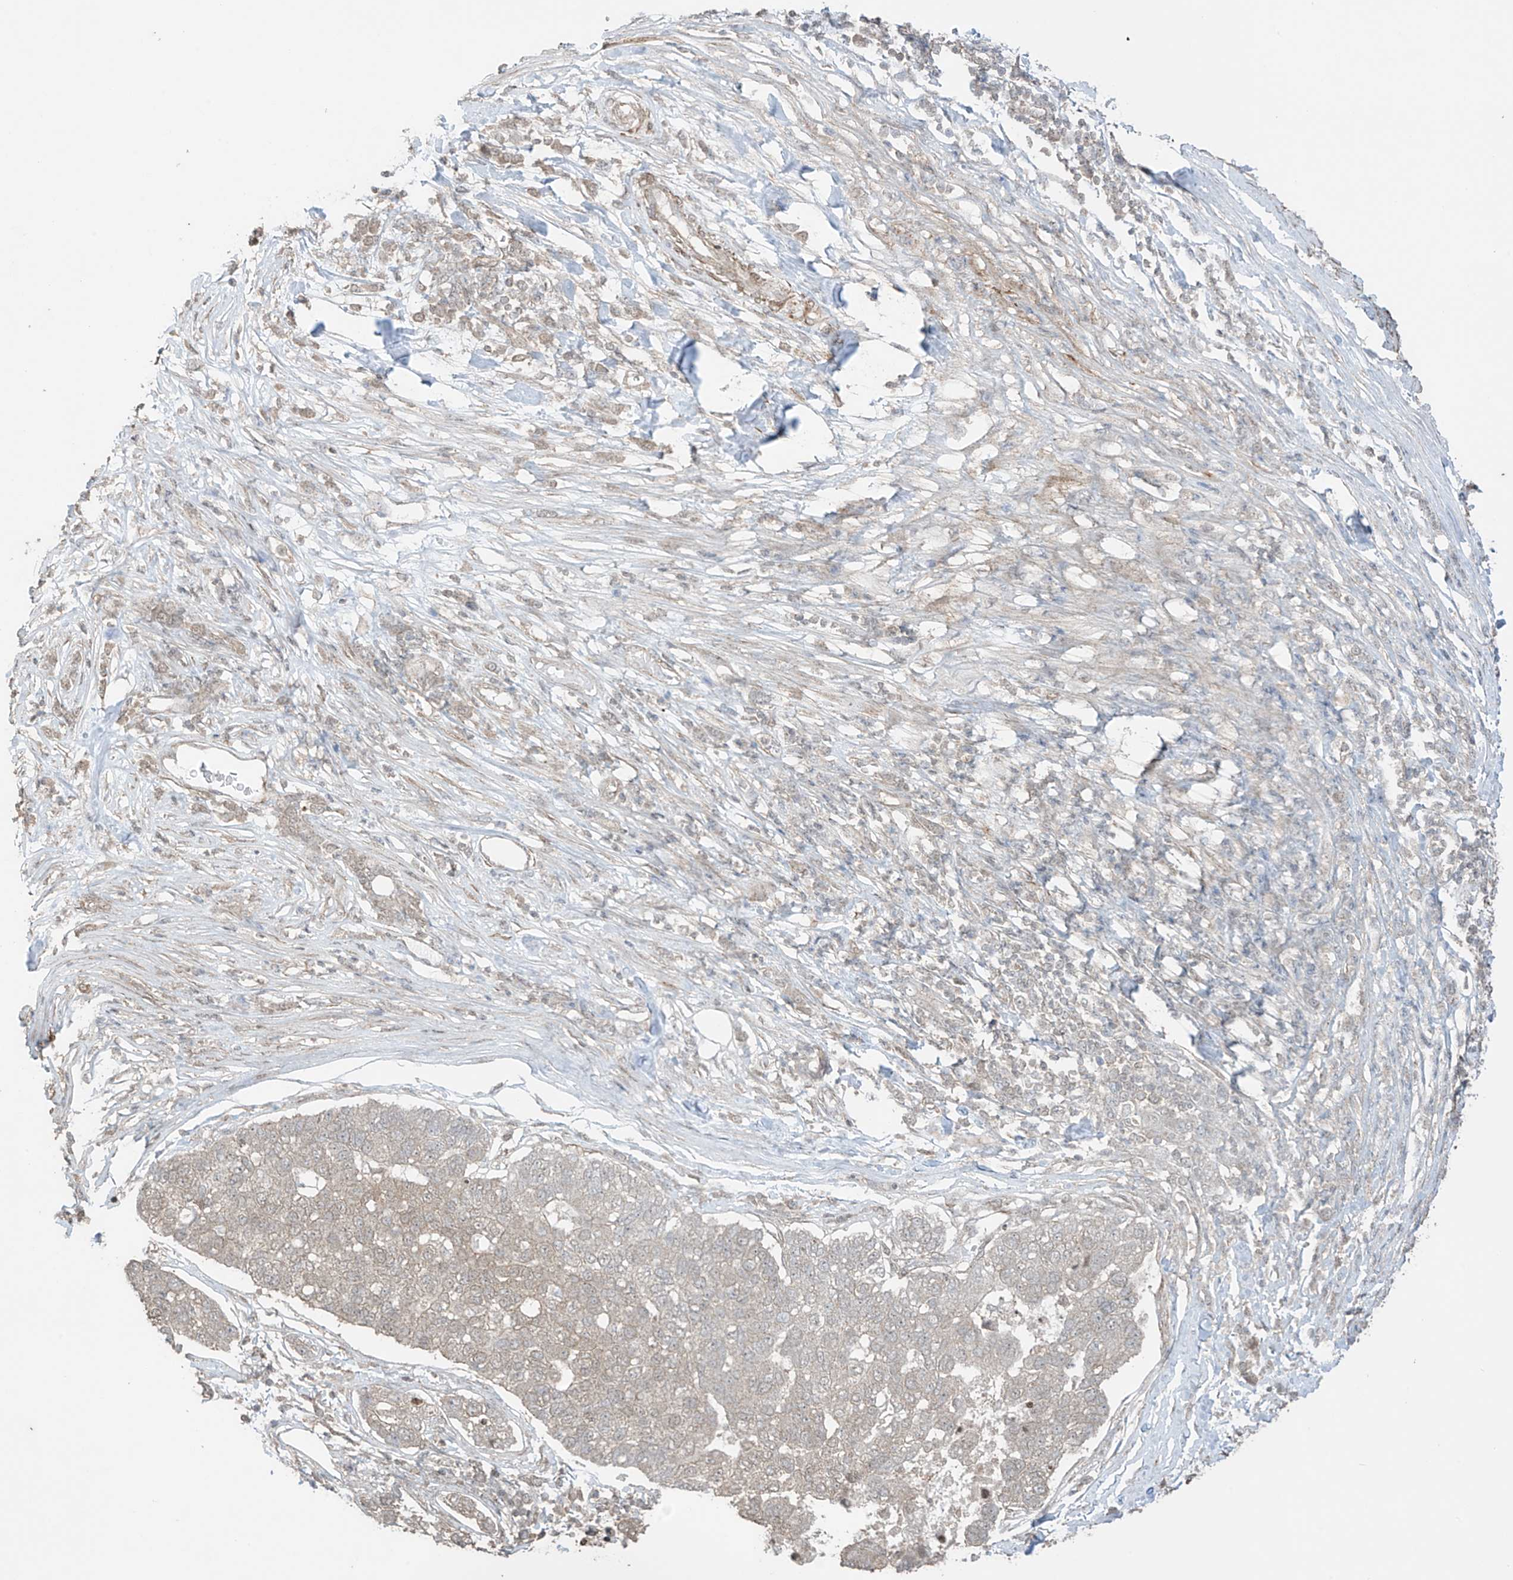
{"staining": {"intensity": "weak", "quantity": "<25%", "location": "cytoplasmic/membranous"}, "tissue": "pancreatic cancer", "cell_type": "Tumor cells", "image_type": "cancer", "snomed": [{"axis": "morphology", "description": "Adenocarcinoma, NOS"}, {"axis": "topography", "description": "Pancreas"}], "caption": "Immunohistochemical staining of human pancreatic adenocarcinoma reveals no significant expression in tumor cells.", "gene": "TTLL5", "patient": {"sex": "female", "age": 61}}